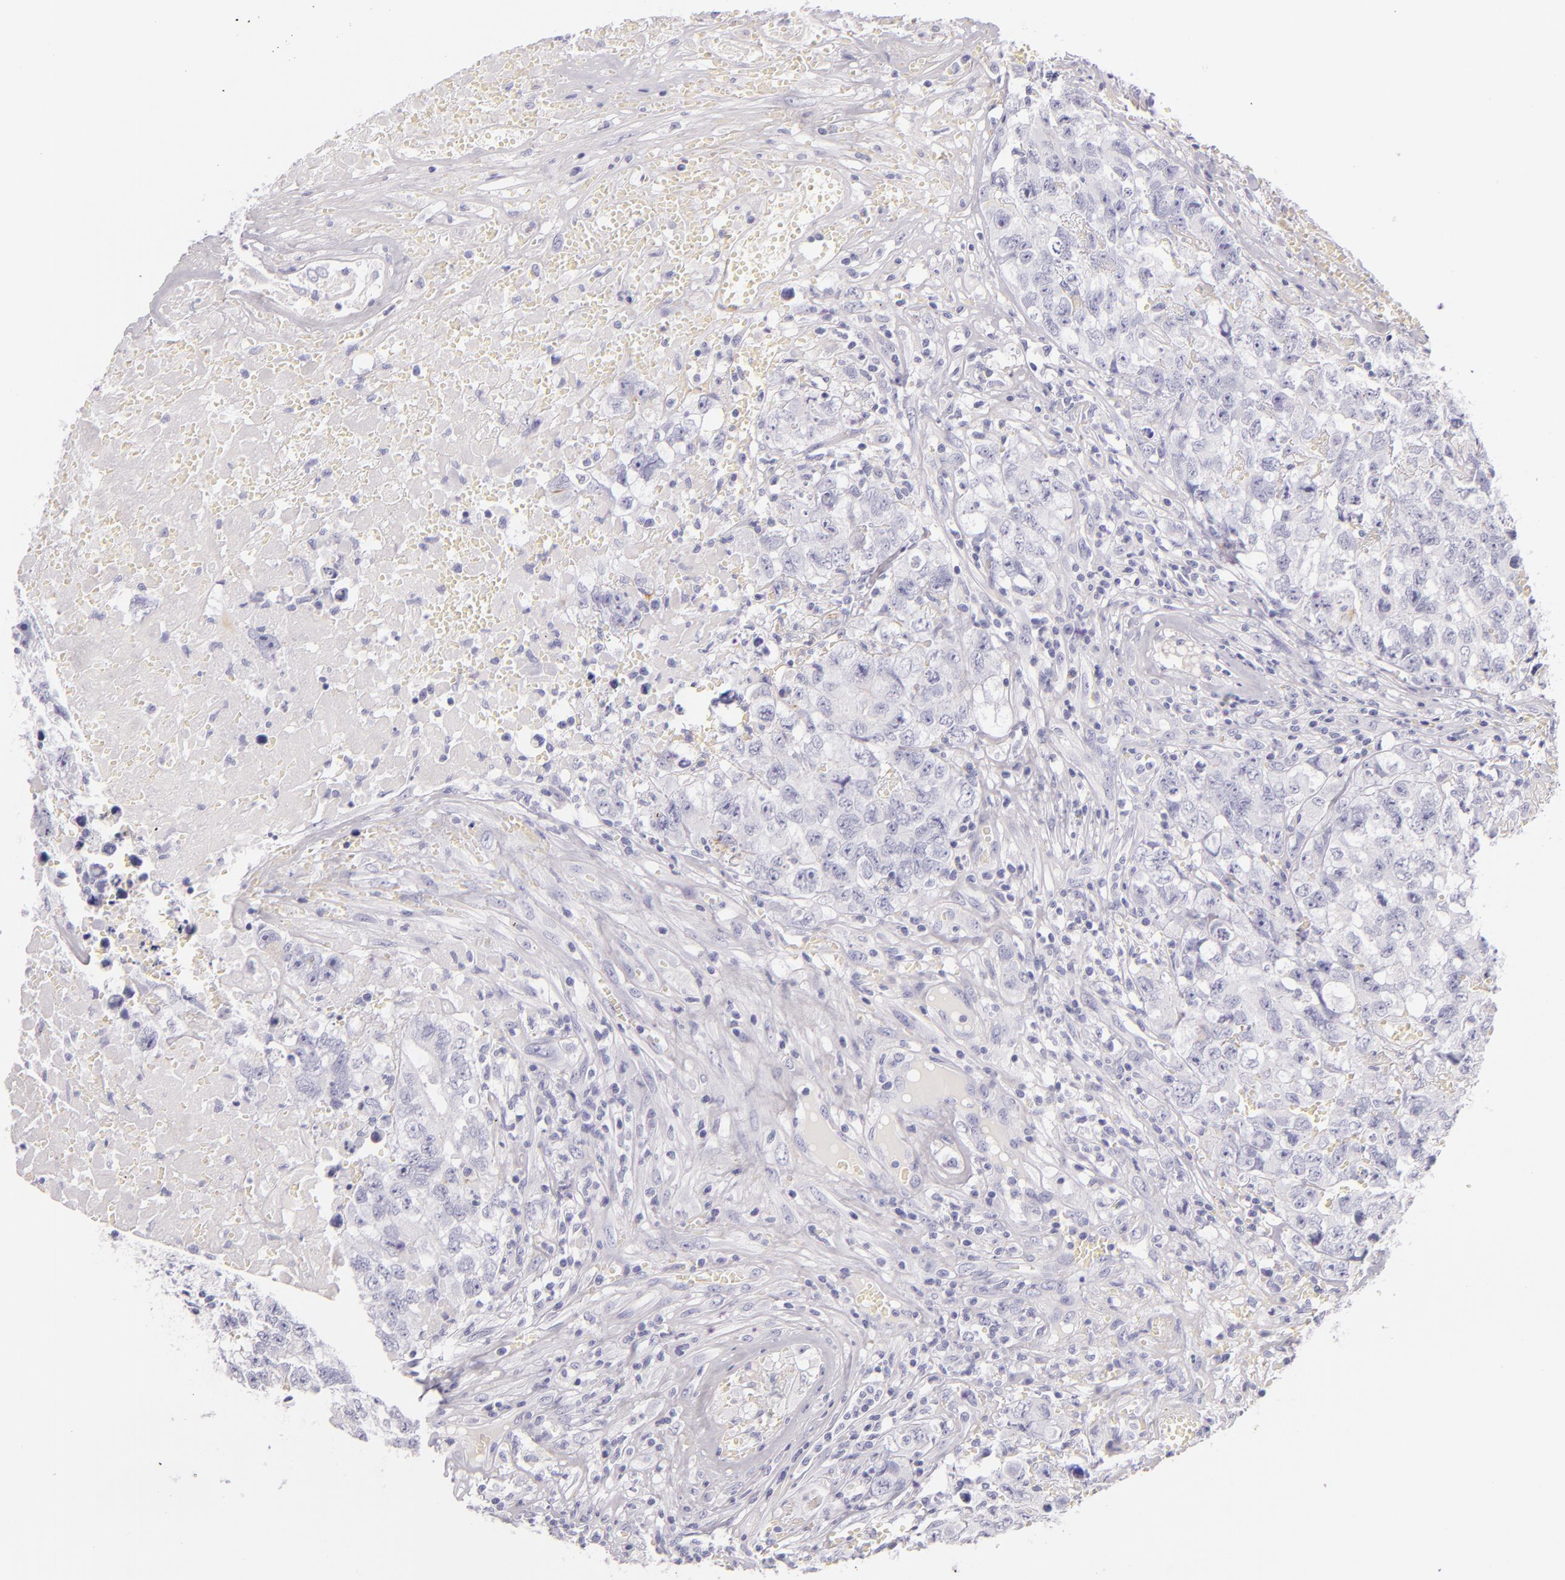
{"staining": {"intensity": "negative", "quantity": "none", "location": "none"}, "tissue": "testis cancer", "cell_type": "Tumor cells", "image_type": "cancer", "snomed": [{"axis": "morphology", "description": "Carcinoma, Embryonal, NOS"}, {"axis": "topography", "description": "Testis"}], "caption": "The micrograph reveals no significant positivity in tumor cells of testis cancer (embryonal carcinoma).", "gene": "INA", "patient": {"sex": "male", "age": 31}}